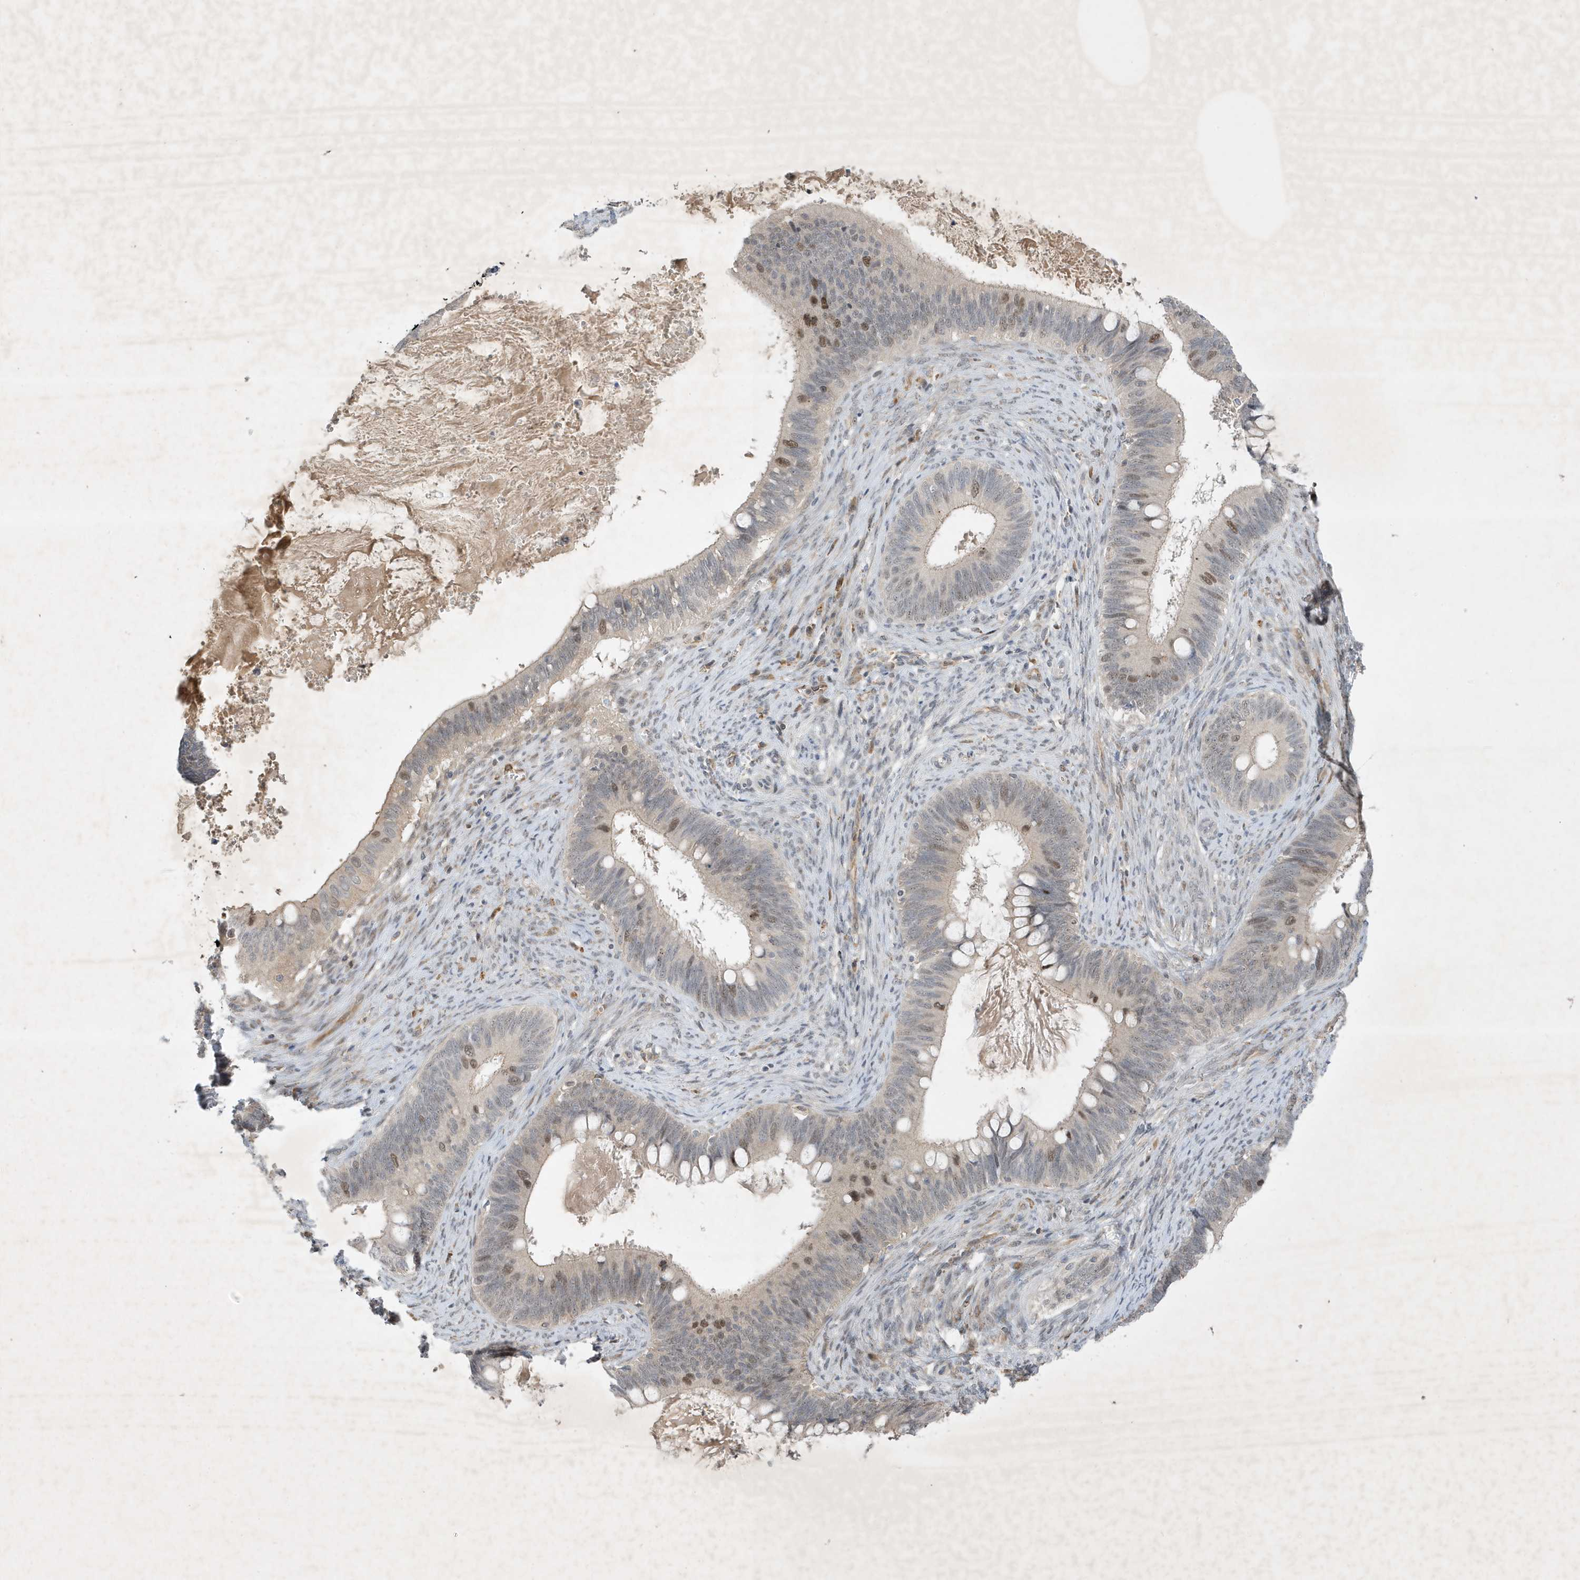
{"staining": {"intensity": "moderate", "quantity": "<25%", "location": "nuclear"}, "tissue": "cervical cancer", "cell_type": "Tumor cells", "image_type": "cancer", "snomed": [{"axis": "morphology", "description": "Adenocarcinoma, NOS"}, {"axis": "topography", "description": "Cervix"}], "caption": "About <25% of tumor cells in human cervical cancer (adenocarcinoma) demonstrate moderate nuclear protein expression as visualized by brown immunohistochemical staining.", "gene": "MAST3", "patient": {"sex": "female", "age": 42}}